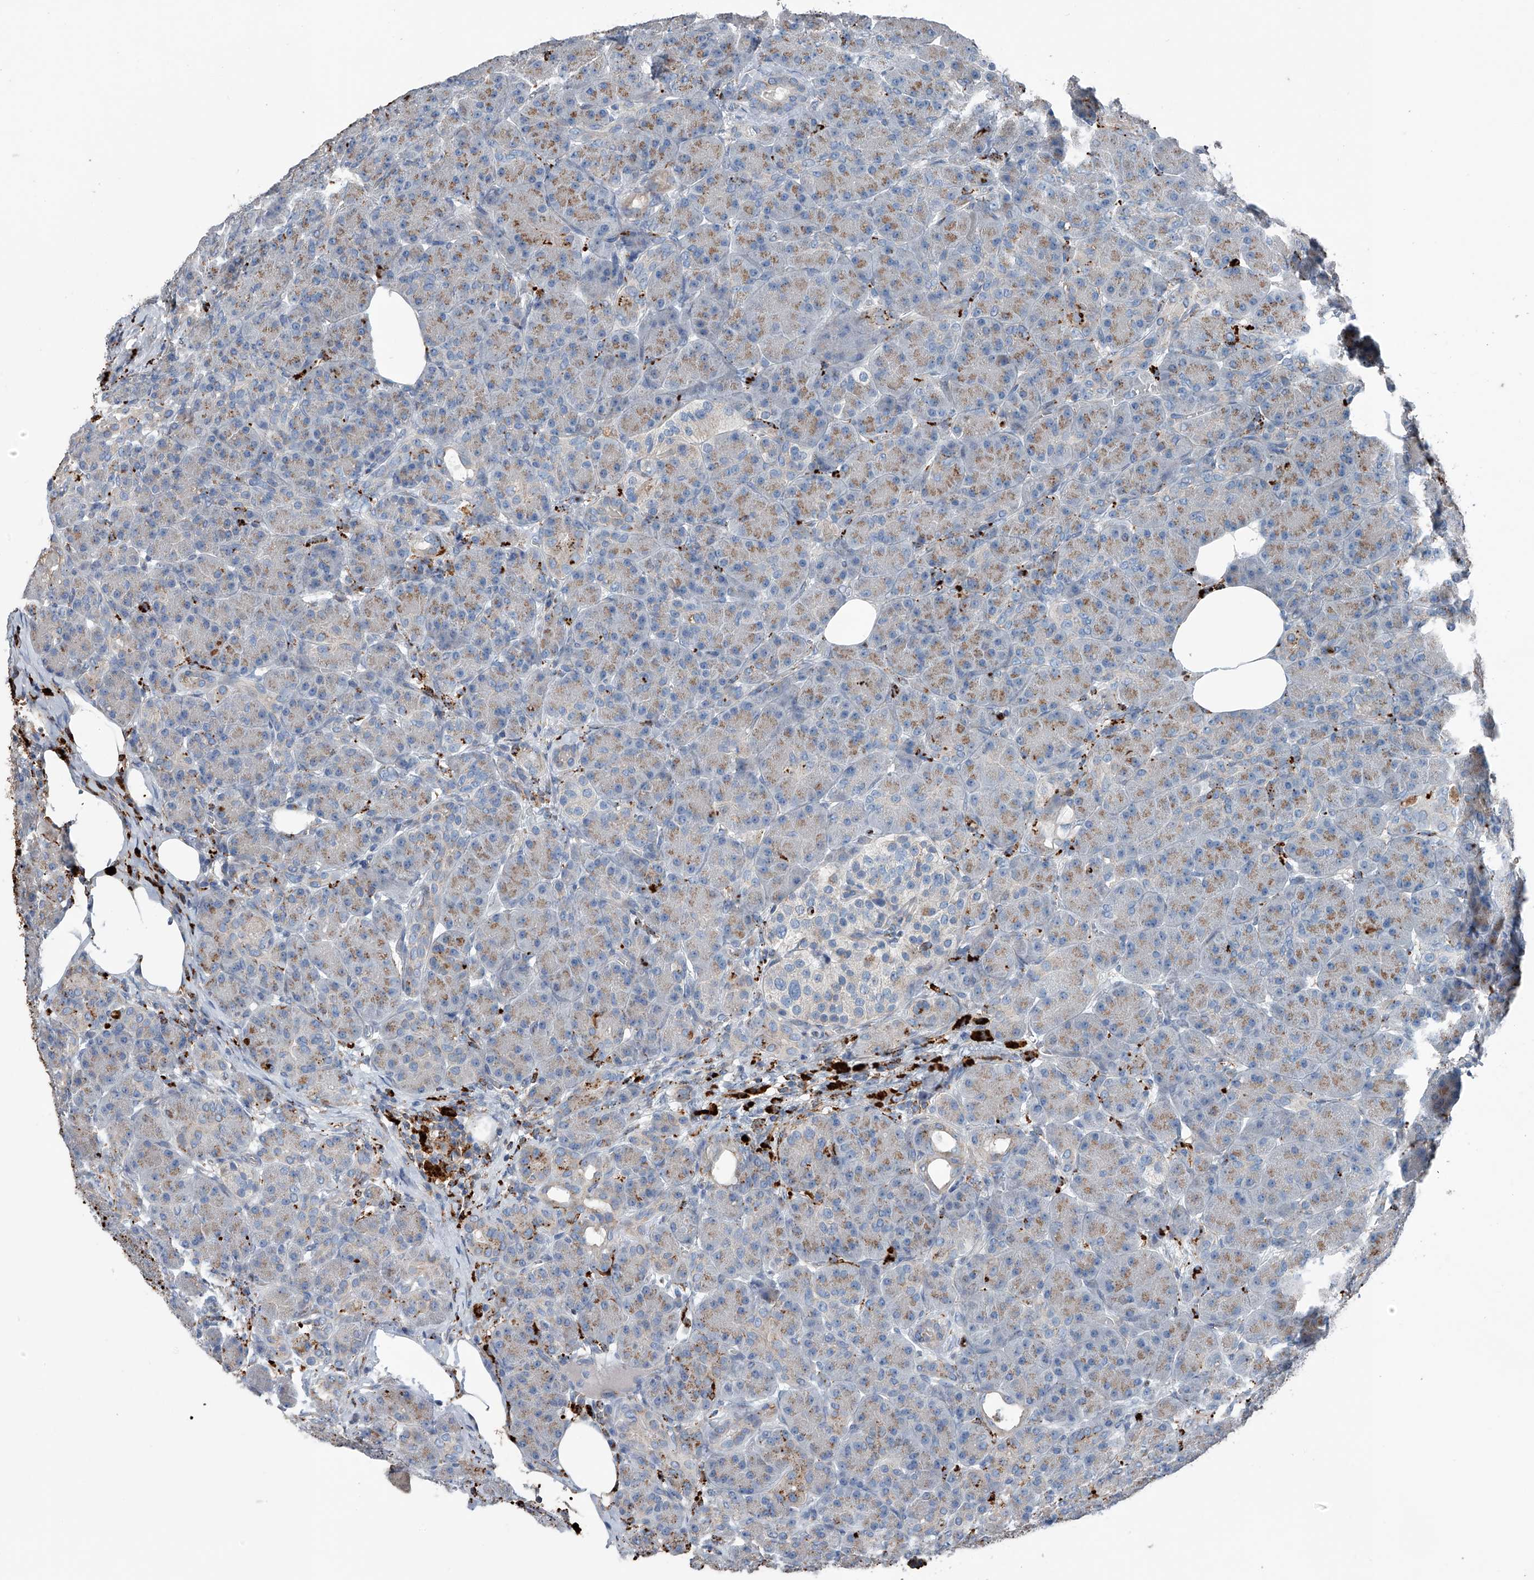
{"staining": {"intensity": "weak", "quantity": "25%-75%", "location": "cytoplasmic/membranous"}, "tissue": "pancreas", "cell_type": "Exocrine glandular cells", "image_type": "normal", "snomed": [{"axis": "morphology", "description": "Normal tissue, NOS"}, {"axis": "topography", "description": "Pancreas"}], "caption": "Weak cytoplasmic/membranous protein staining is seen in about 25%-75% of exocrine glandular cells in pancreas.", "gene": "ZNF772", "patient": {"sex": "male", "age": 63}}